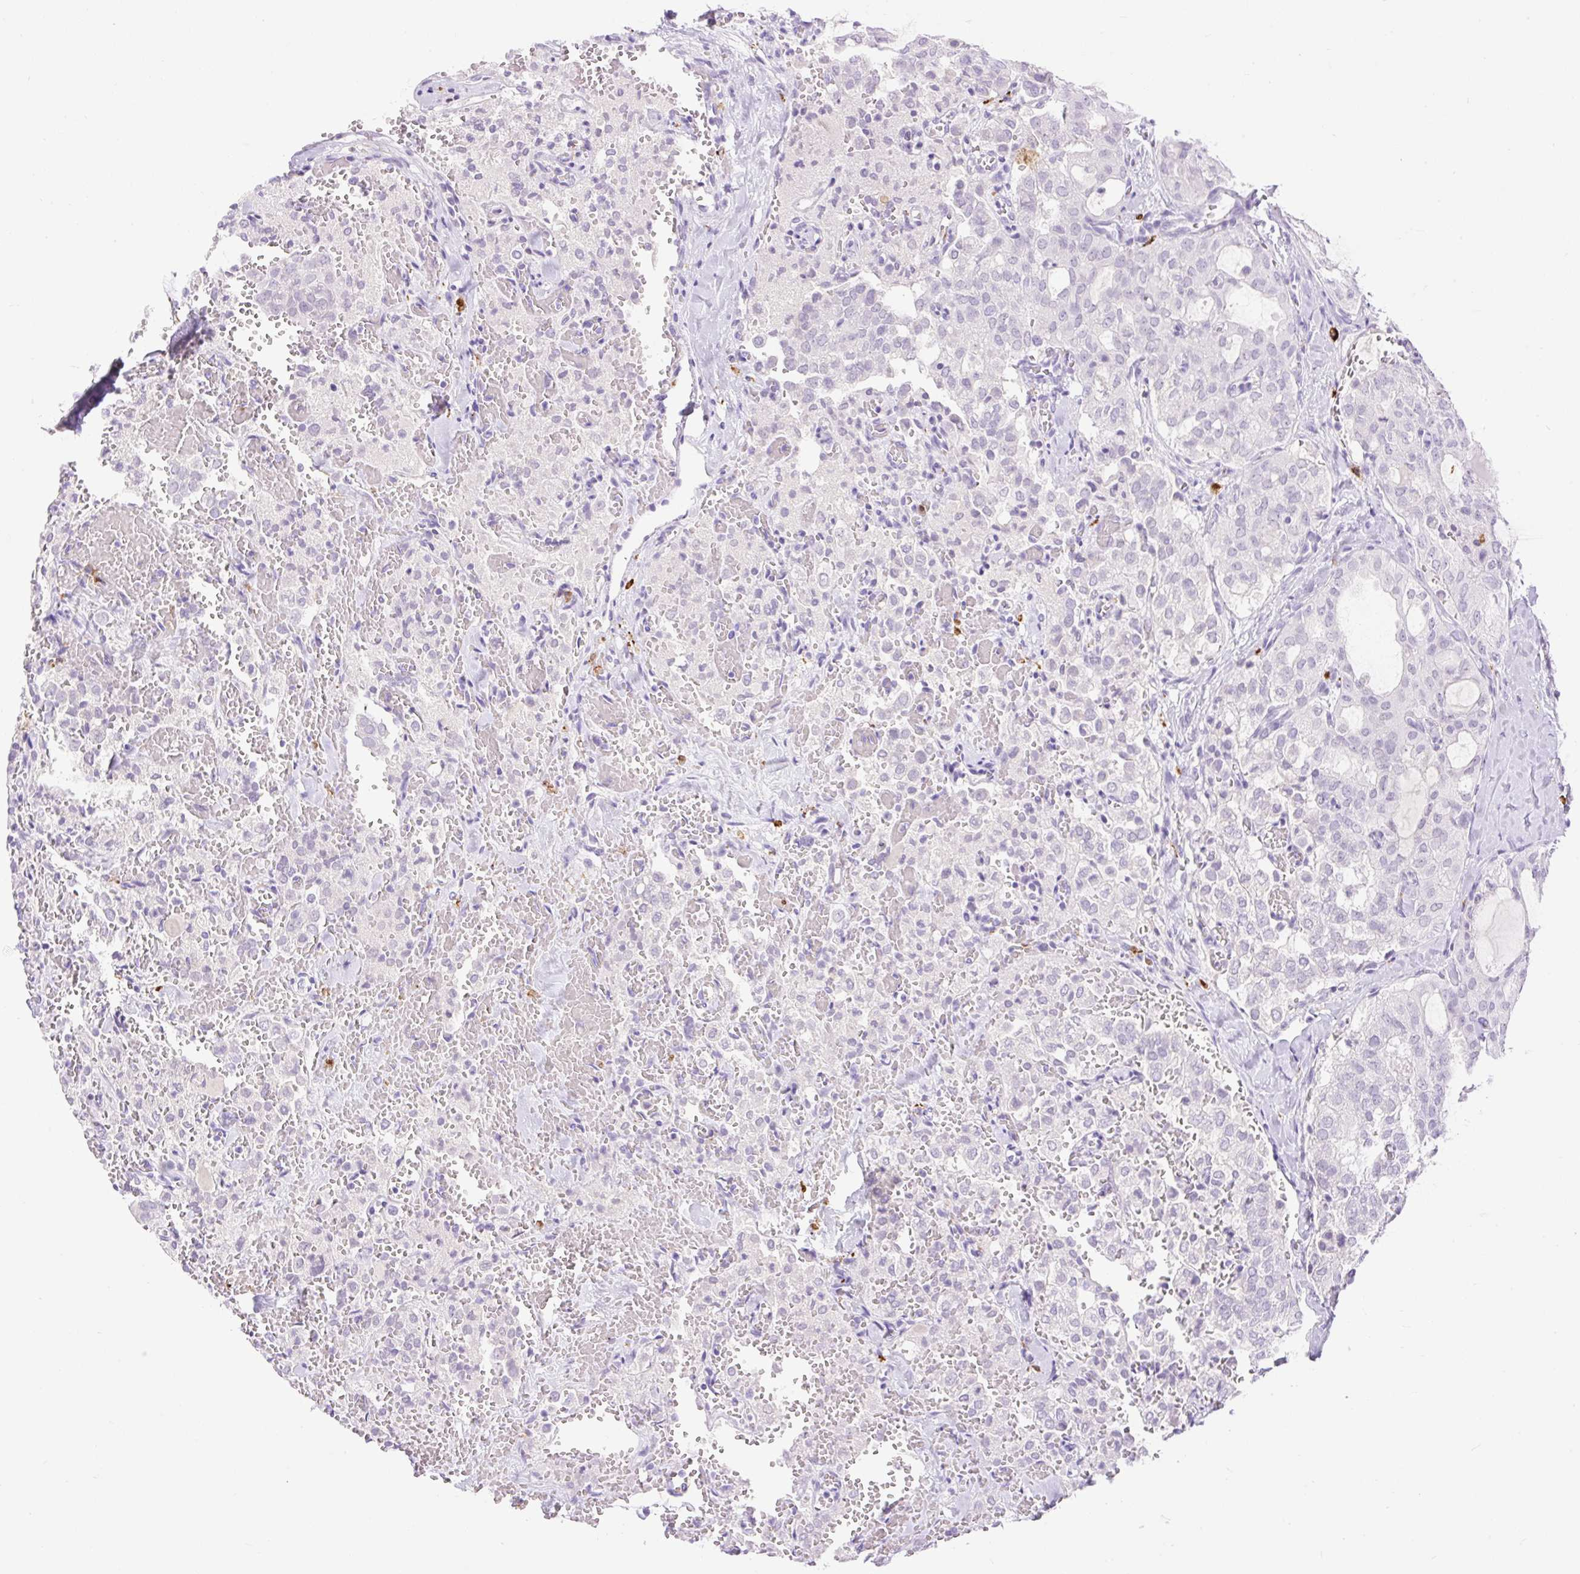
{"staining": {"intensity": "negative", "quantity": "none", "location": "none"}, "tissue": "thyroid cancer", "cell_type": "Tumor cells", "image_type": "cancer", "snomed": [{"axis": "morphology", "description": "Follicular adenoma carcinoma, NOS"}, {"axis": "topography", "description": "Thyroid gland"}], "caption": "Thyroid cancer stained for a protein using immunohistochemistry (IHC) shows no staining tumor cells.", "gene": "SIGLEC1", "patient": {"sex": "male", "age": 75}}